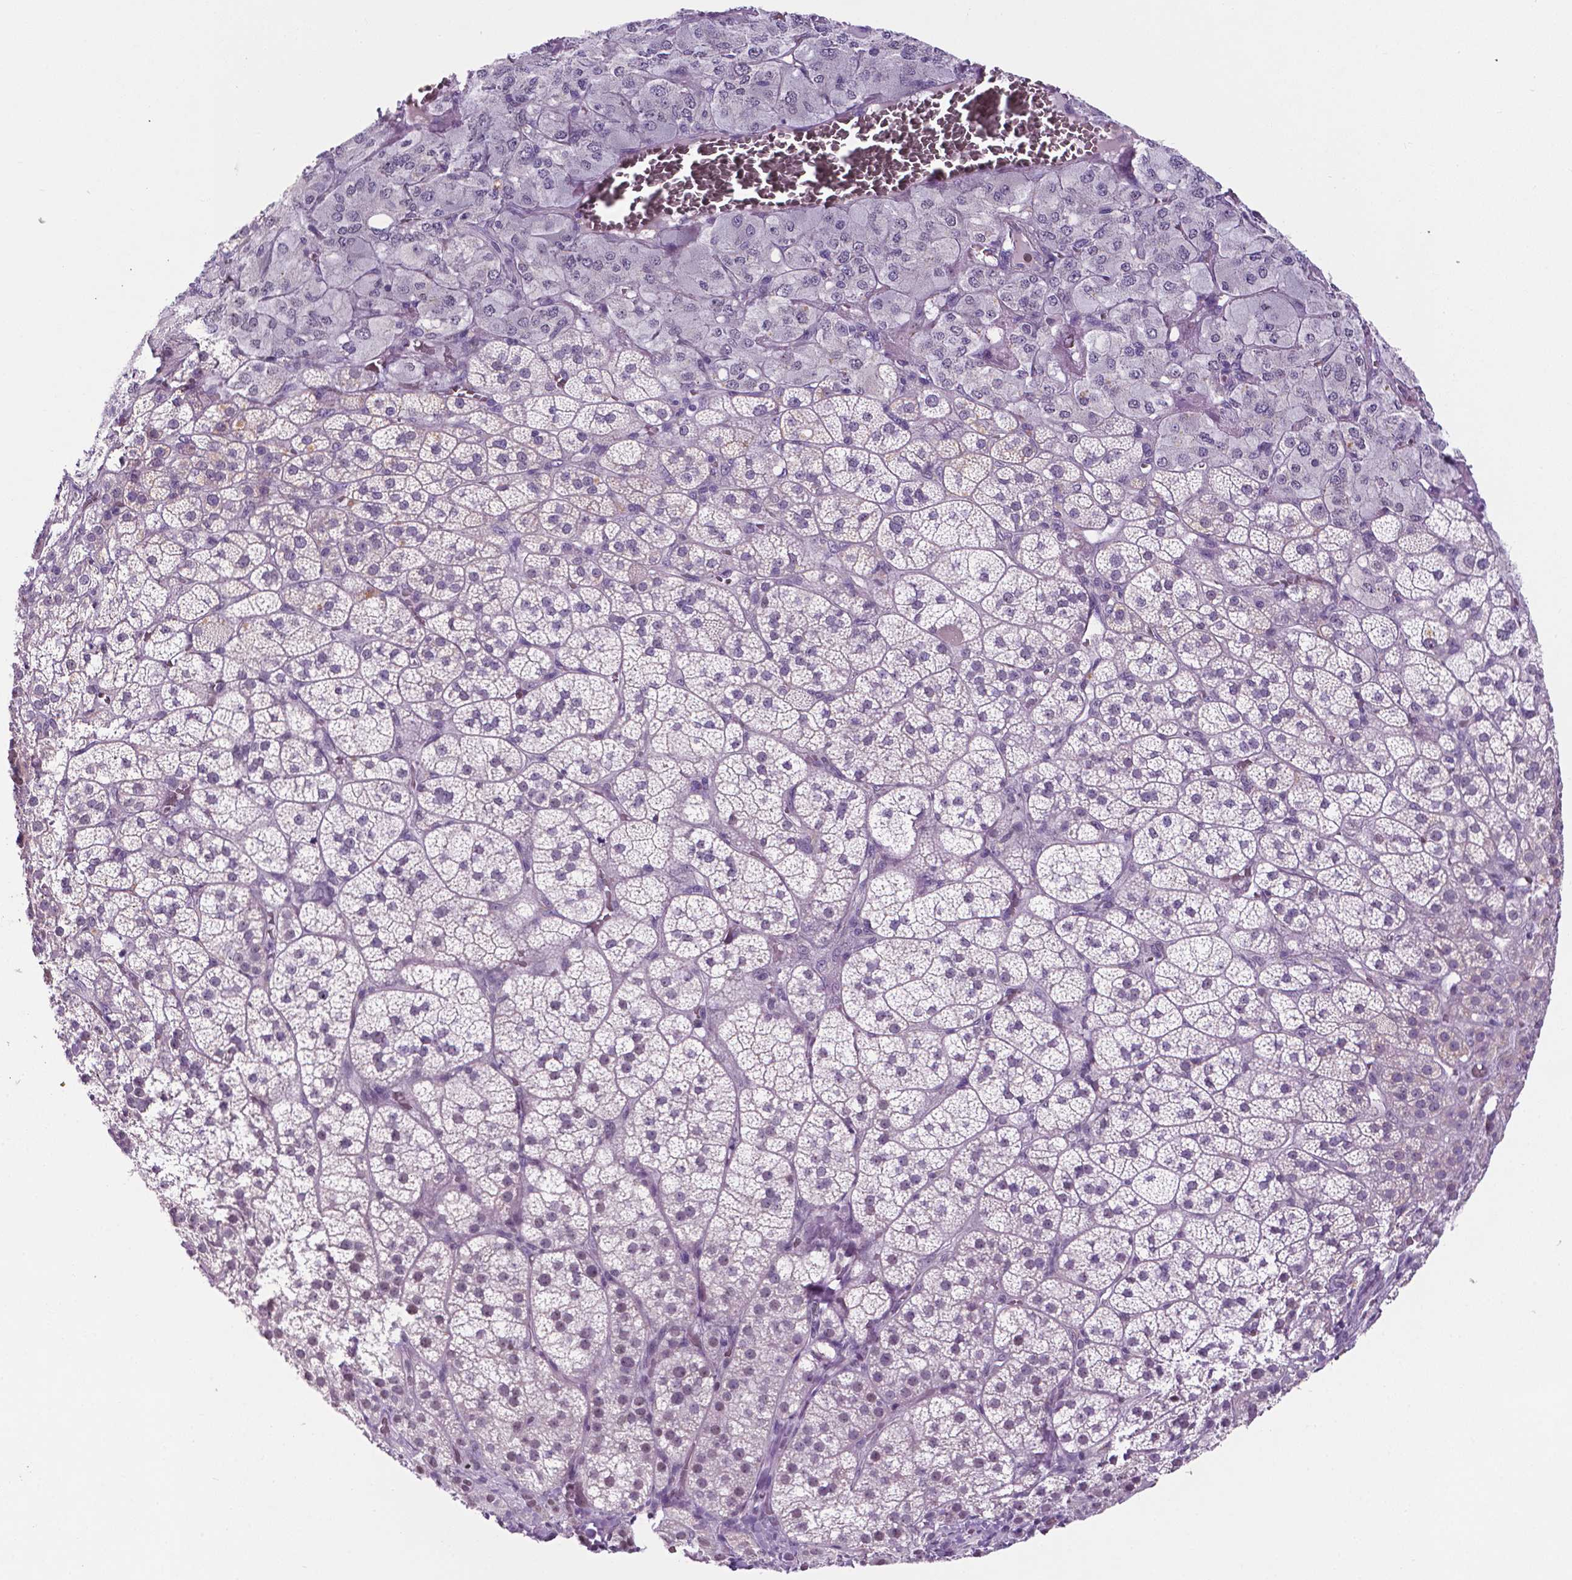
{"staining": {"intensity": "negative", "quantity": "none", "location": "none"}, "tissue": "adrenal gland", "cell_type": "Glandular cells", "image_type": "normal", "snomed": [{"axis": "morphology", "description": "Normal tissue, NOS"}, {"axis": "topography", "description": "Adrenal gland"}], "caption": "This micrograph is of unremarkable adrenal gland stained with immunohistochemistry (IHC) to label a protein in brown with the nuclei are counter-stained blue. There is no expression in glandular cells. (DAB (3,3'-diaminobenzidine) immunohistochemistry, high magnification).", "gene": "FAM50B", "patient": {"sex": "female", "age": 60}}